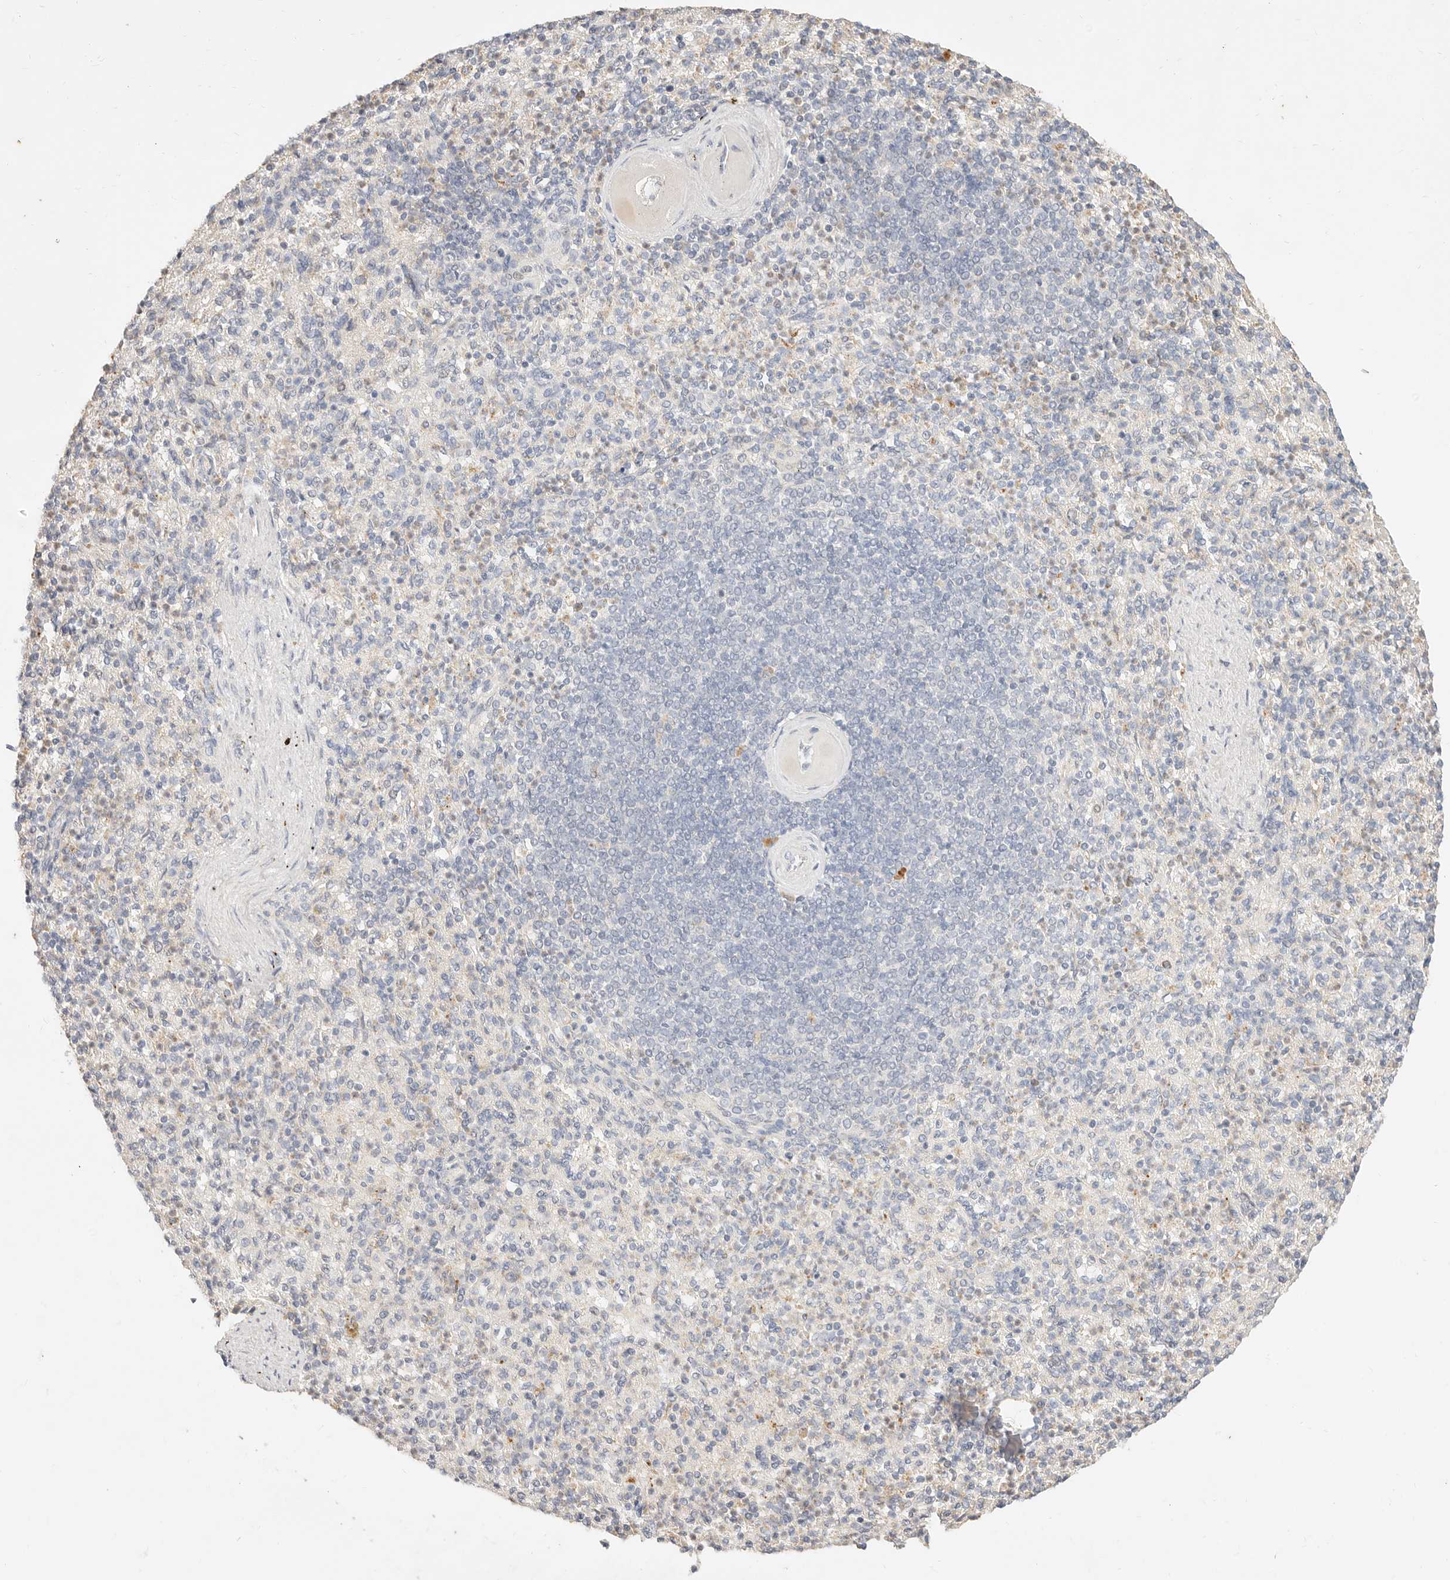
{"staining": {"intensity": "weak", "quantity": "<25%", "location": "cytoplasmic/membranous"}, "tissue": "spleen", "cell_type": "Cells in red pulp", "image_type": "normal", "snomed": [{"axis": "morphology", "description": "Normal tissue, NOS"}, {"axis": "topography", "description": "Spleen"}], "caption": "Immunohistochemical staining of normal spleen reveals no significant expression in cells in red pulp.", "gene": "ACOX1", "patient": {"sex": "female", "age": 74}}